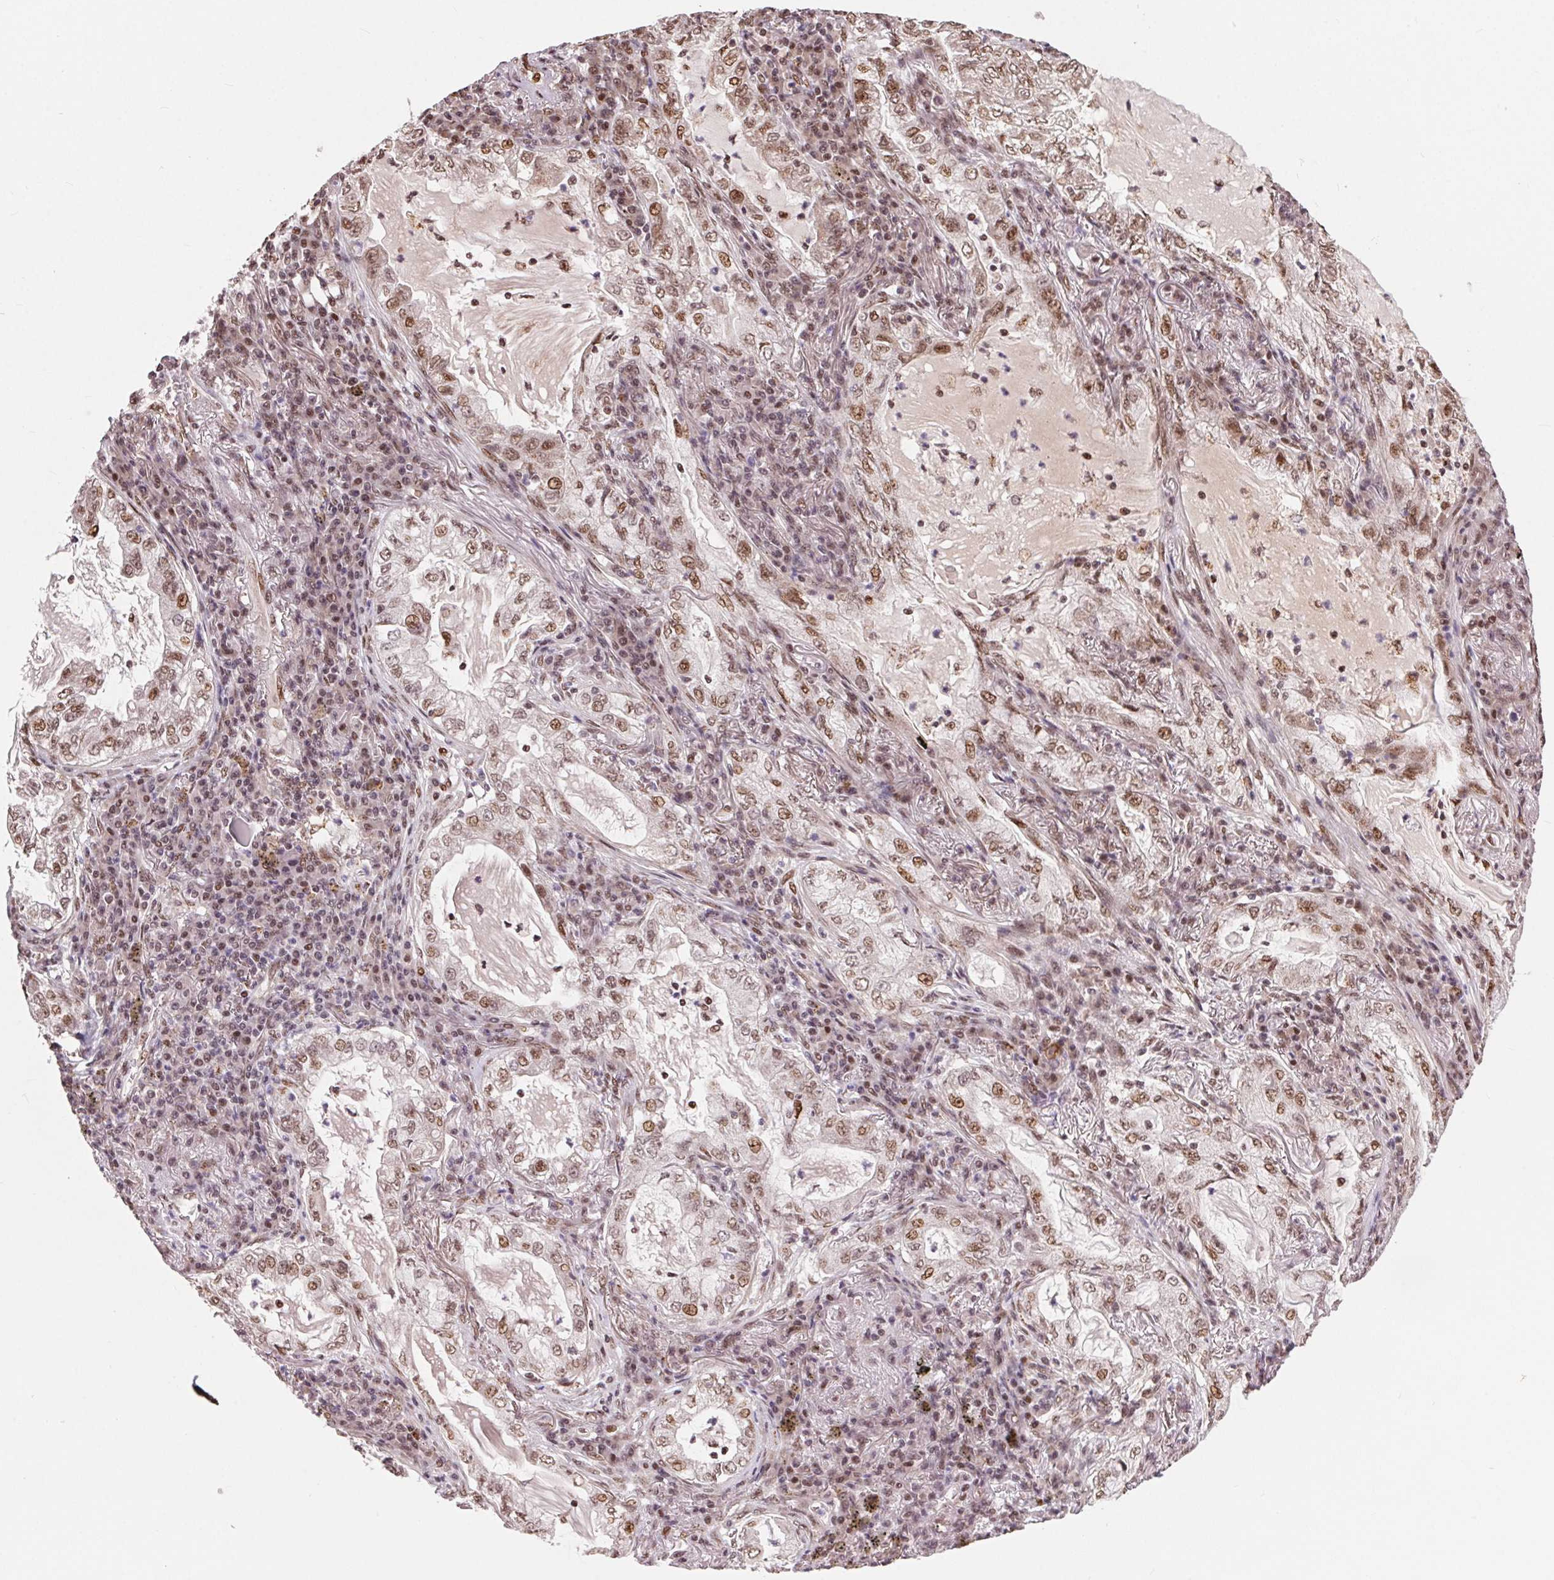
{"staining": {"intensity": "moderate", "quantity": ">75%", "location": "nuclear"}, "tissue": "lung cancer", "cell_type": "Tumor cells", "image_type": "cancer", "snomed": [{"axis": "morphology", "description": "Adenocarcinoma, NOS"}, {"axis": "topography", "description": "Lung"}], "caption": "Adenocarcinoma (lung) was stained to show a protein in brown. There is medium levels of moderate nuclear positivity in approximately >75% of tumor cells. The protein is shown in brown color, while the nuclei are stained blue.", "gene": "RAD23A", "patient": {"sex": "female", "age": 73}}